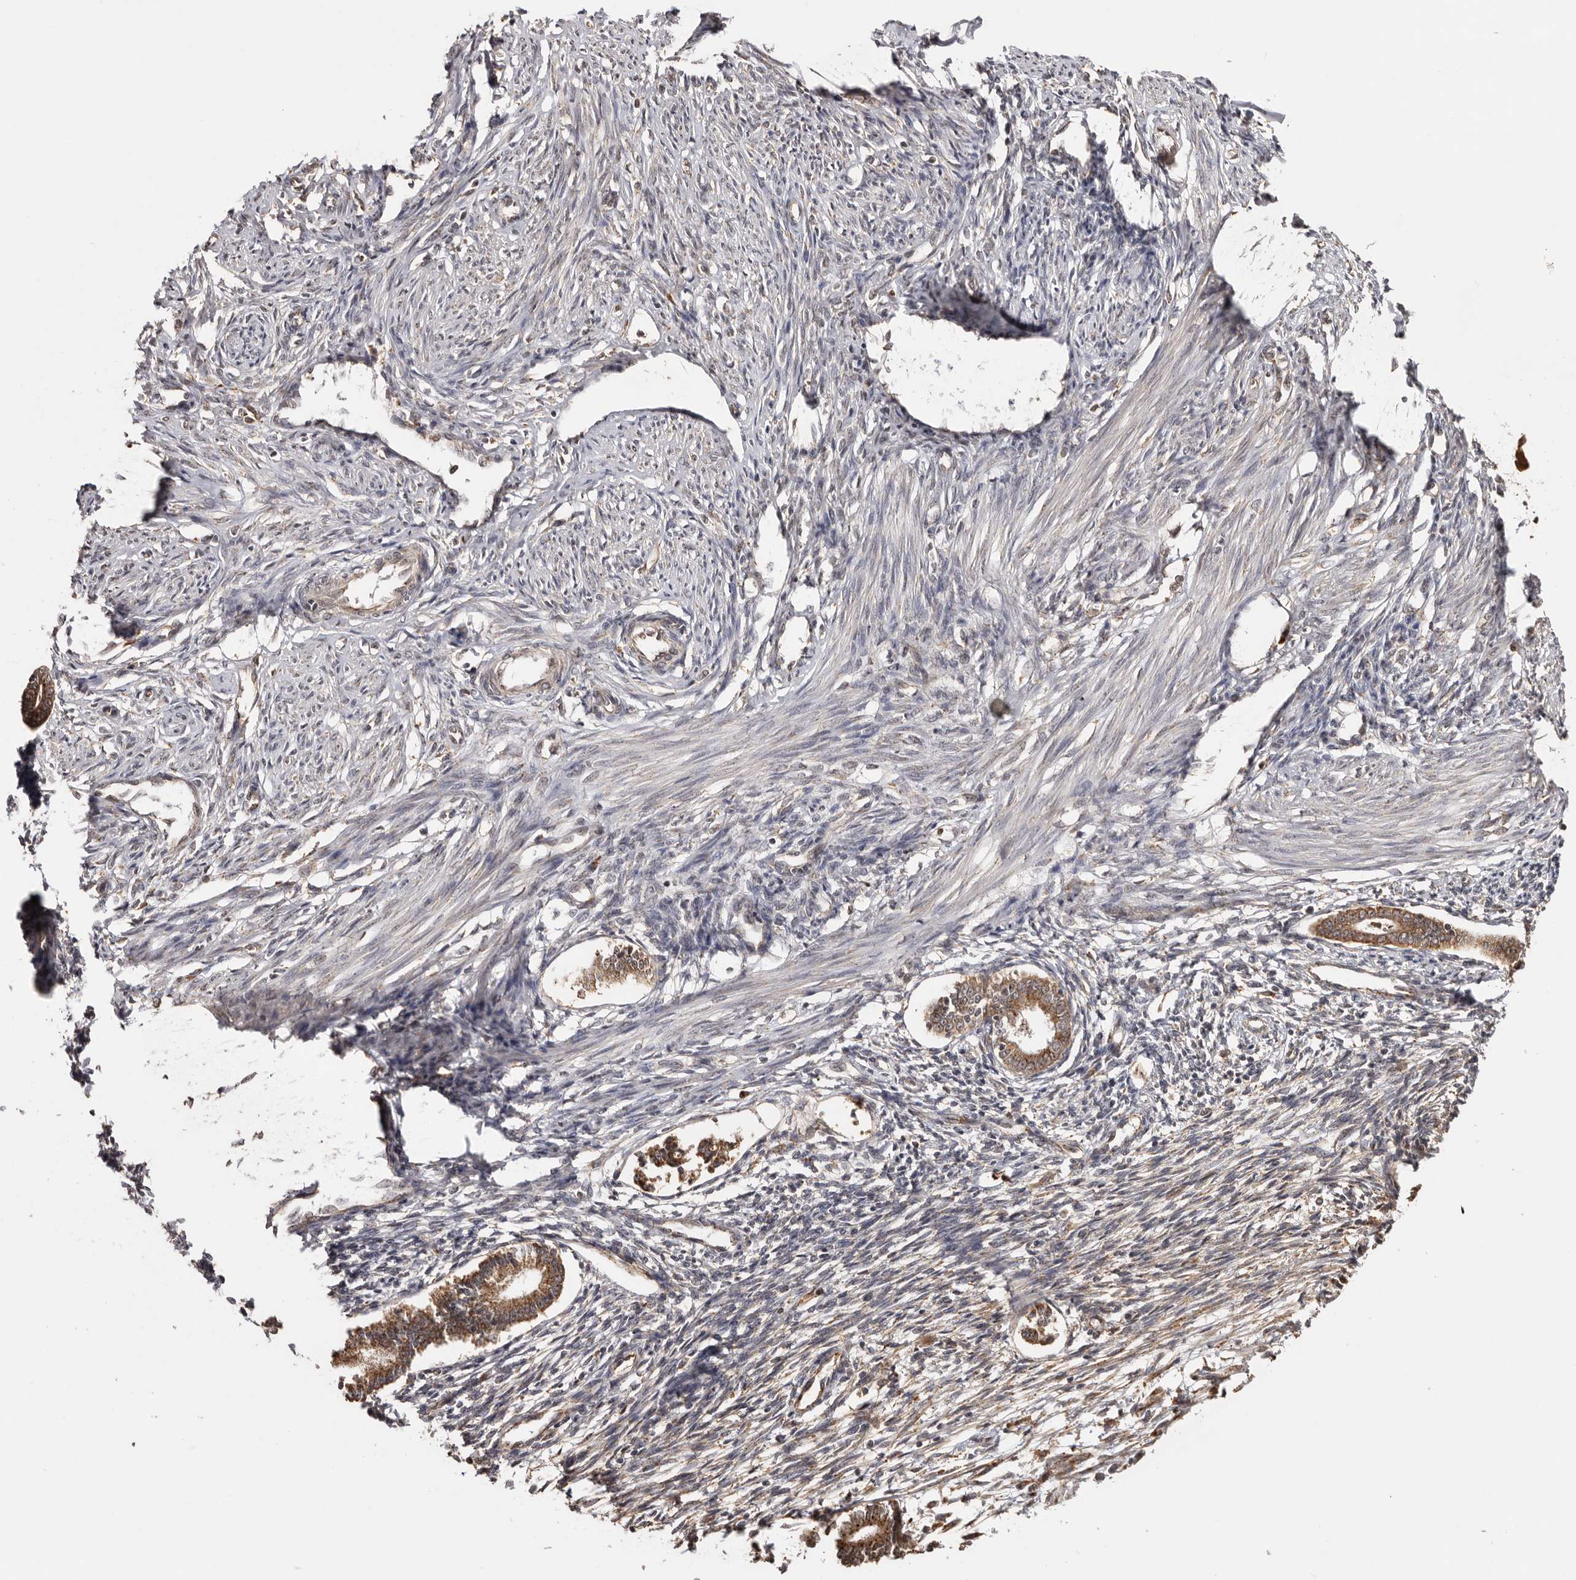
{"staining": {"intensity": "moderate", "quantity": ">75%", "location": "nuclear"}, "tissue": "endometrium", "cell_type": "Cells in endometrial stroma", "image_type": "normal", "snomed": [{"axis": "morphology", "description": "Normal tissue, NOS"}, {"axis": "topography", "description": "Endometrium"}], "caption": "Immunohistochemical staining of unremarkable human endometrium reveals moderate nuclear protein positivity in about >75% of cells in endometrial stroma.", "gene": "ZNF83", "patient": {"sex": "female", "age": 56}}